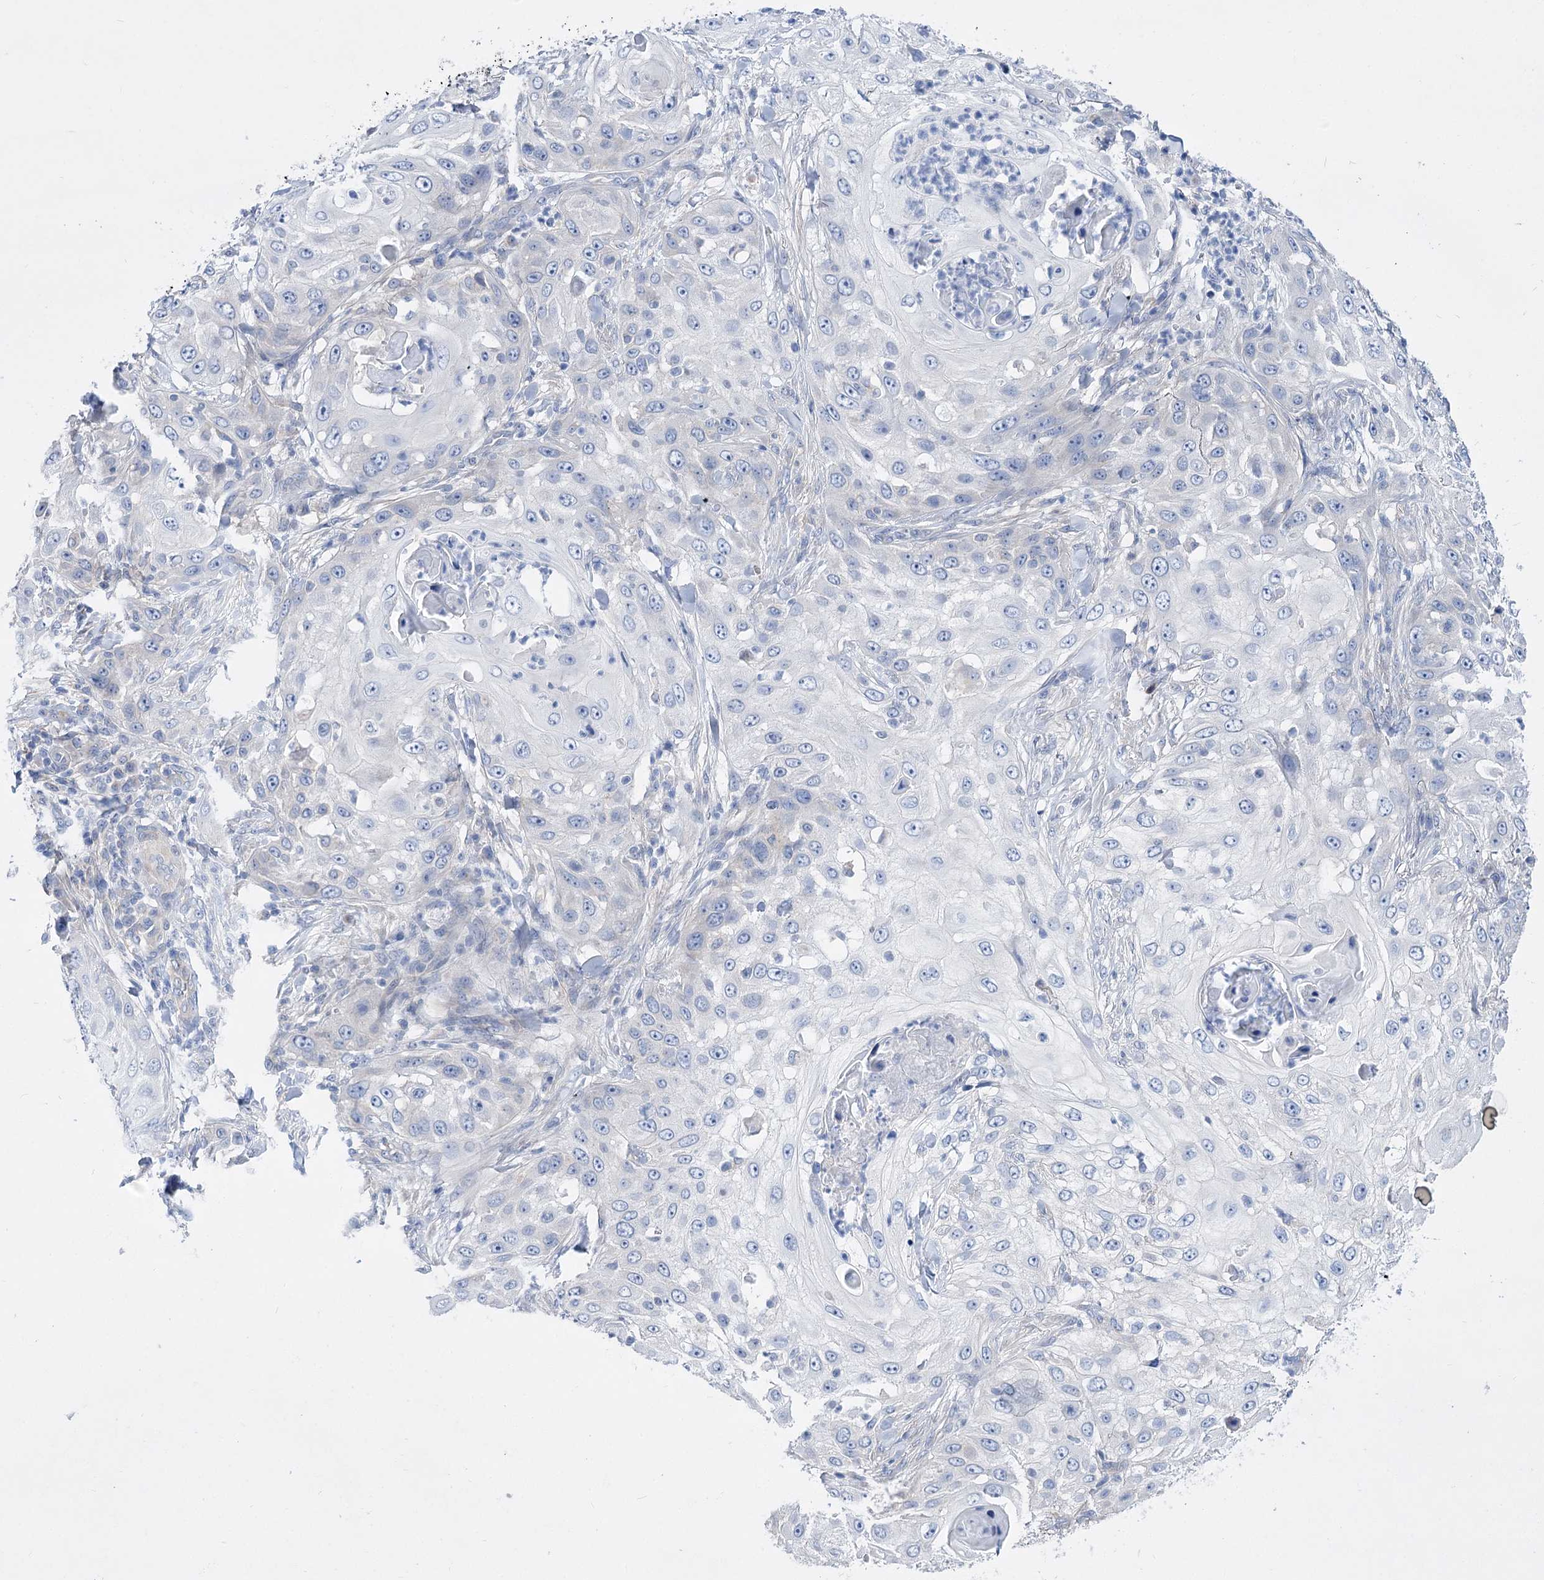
{"staining": {"intensity": "negative", "quantity": "none", "location": "none"}, "tissue": "skin cancer", "cell_type": "Tumor cells", "image_type": "cancer", "snomed": [{"axis": "morphology", "description": "Squamous cell carcinoma, NOS"}, {"axis": "topography", "description": "Skin"}], "caption": "High power microscopy histopathology image of an immunohistochemistry histopathology image of skin cancer, revealing no significant staining in tumor cells.", "gene": "LRRC34", "patient": {"sex": "female", "age": 44}}